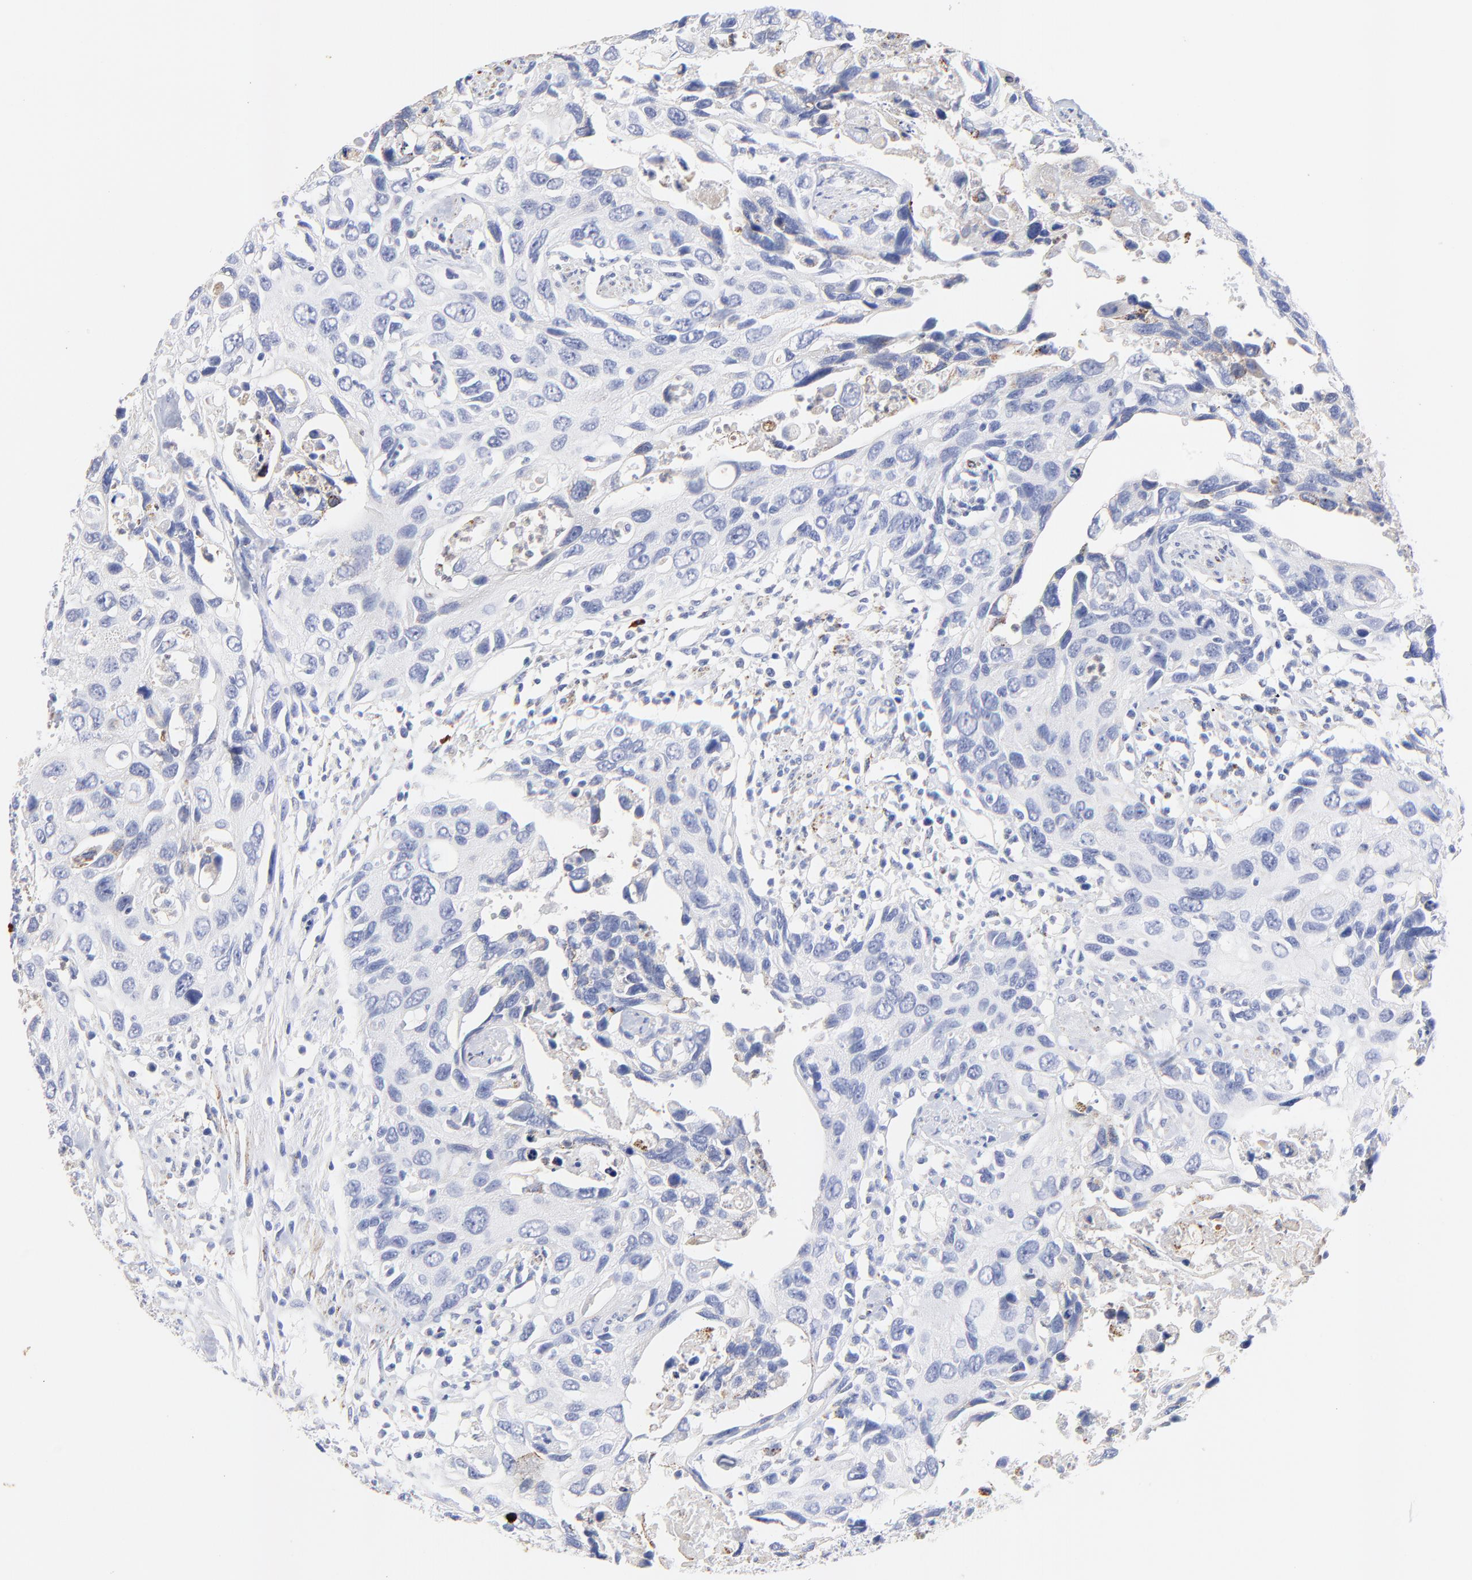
{"staining": {"intensity": "negative", "quantity": "none", "location": "none"}, "tissue": "urothelial cancer", "cell_type": "Tumor cells", "image_type": "cancer", "snomed": [{"axis": "morphology", "description": "Urothelial carcinoma, High grade"}, {"axis": "topography", "description": "Urinary bladder"}], "caption": "The micrograph shows no significant expression in tumor cells of high-grade urothelial carcinoma. (DAB immunohistochemistry (IHC), high magnification).", "gene": "FBXO10", "patient": {"sex": "male", "age": 71}}